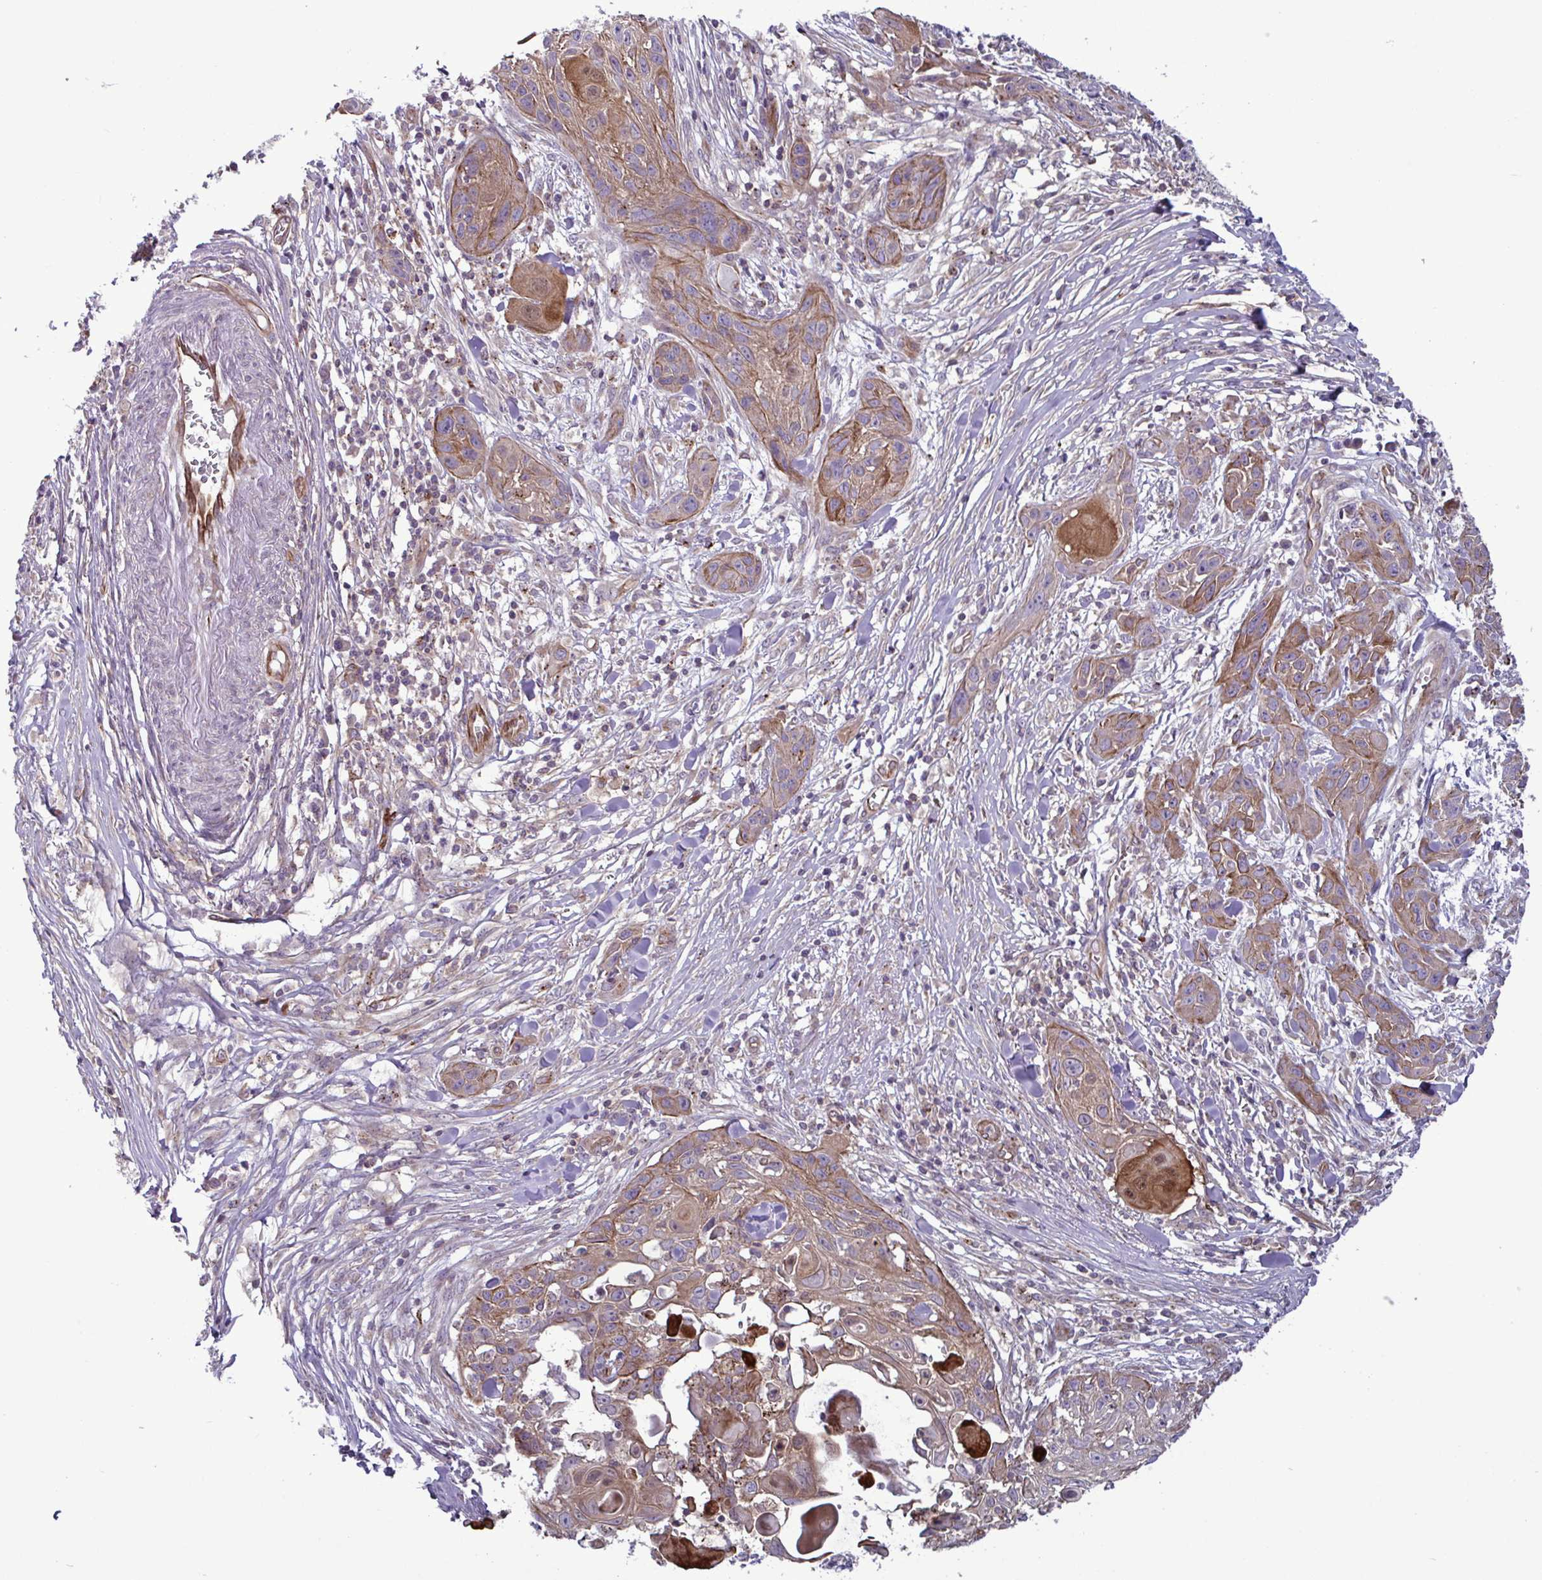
{"staining": {"intensity": "moderate", "quantity": "25%-75%", "location": "cytoplasmic/membranous,nuclear"}, "tissue": "skin cancer", "cell_type": "Tumor cells", "image_type": "cancer", "snomed": [{"axis": "morphology", "description": "Squamous cell carcinoma, NOS"}, {"axis": "topography", "description": "Skin"}, {"axis": "topography", "description": "Vulva"}], "caption": "Skin cancer stained for a protein (brown) displays moderate cytoplasmic/membranous and nuclear positive expression in about 25%-75% of tumor cells.", "gene": "GLTP", "patient": {"sex": "female", "age": 83}}